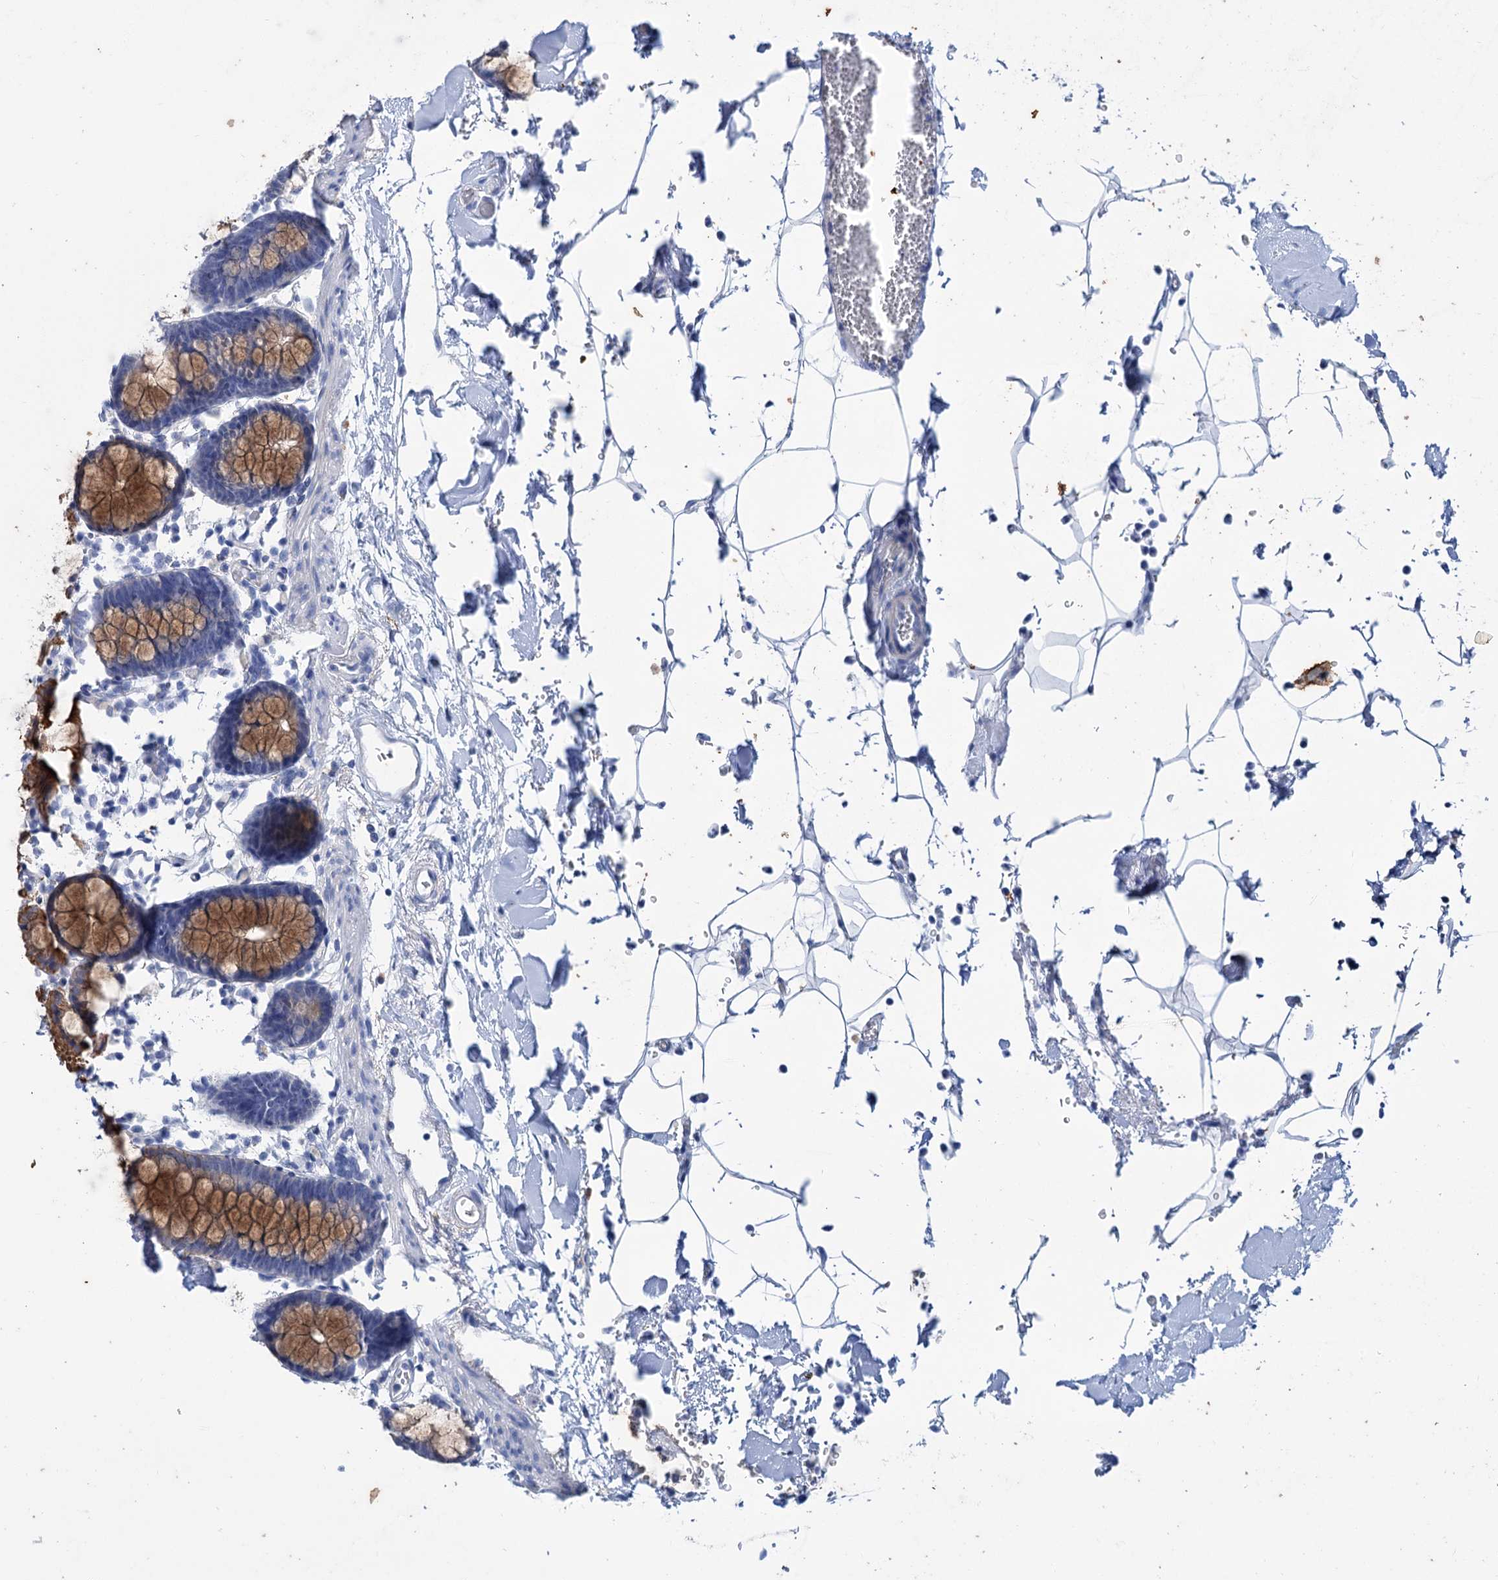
{"staining": {"intensity": "negative", "quantity": "none", "location": "none"}, "tissue": "colon", "cell_type": "Endothelial cells", "image_type": "normal", "snomed": [{"axis": "morphology", "description": "Normal tissue, NOS"}, {"axis": "topography", "description": "Colon"}], "caption": "Colon stained for a protein using immunohistochemistry (IHC) reveals no positivity endothelial cells.", "gene": "FAAP20", "patient": {"sex": "male", "age": 75}}